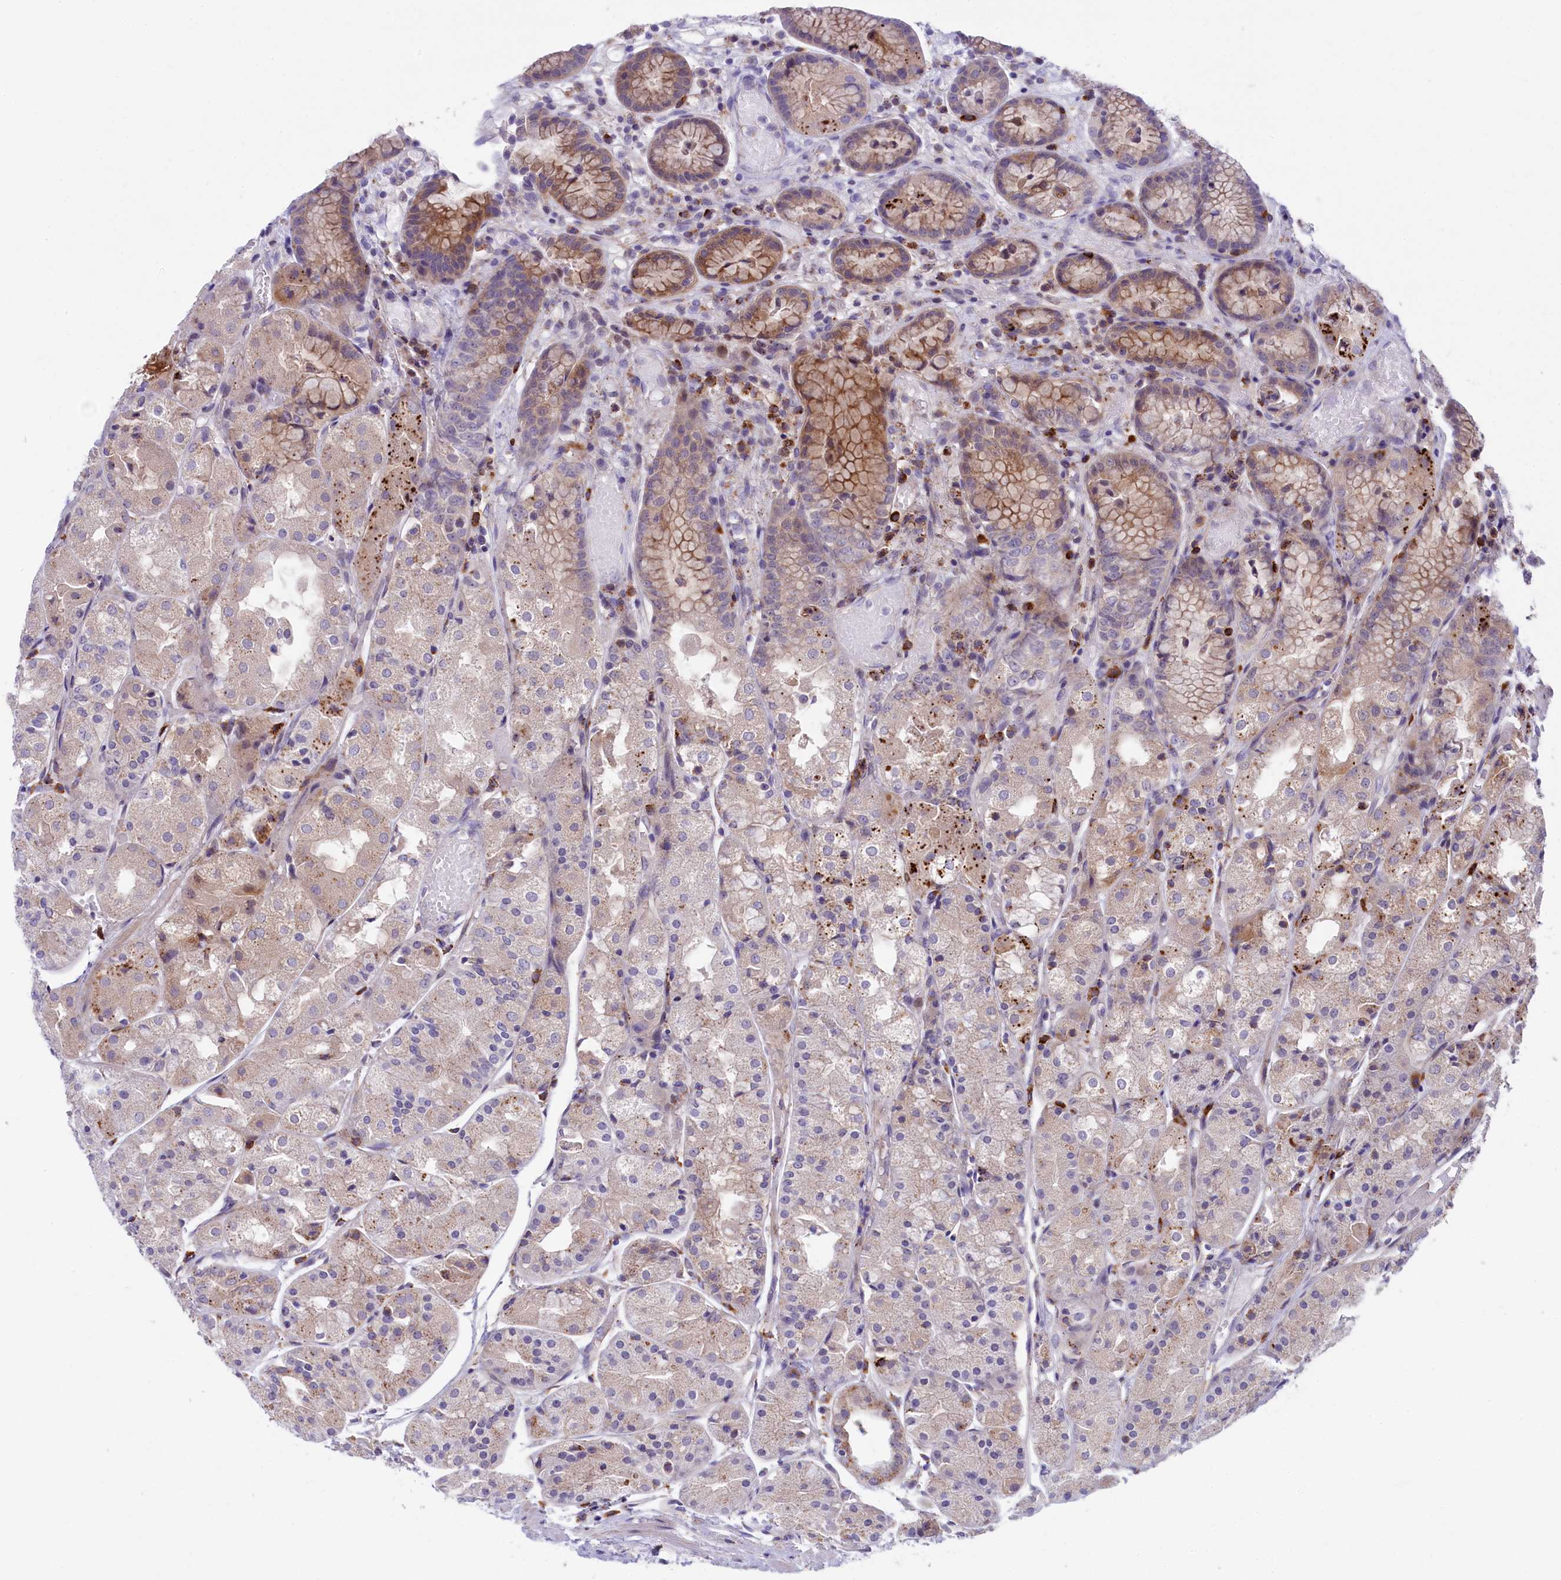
{"staining": {"intensity": "moderate", "quantity": "25%-75%", "location": "cytoplasmic/membranous,nuclear"}, "tissue": "stomach", "cell_type": "Glandular cells", "image_type": "normal", "snomed": [{"axis": "morphology", "description": "Normal tissue, NOS"}, {"axis": "topography", "description": "Stomach, upper"}], "caption": "Glandular cells display medium levels of moderate cytoplasmic/membranous,nuclear positivity in approximately 25%-75% of cells in unremarkable human stomach.", "gene": "MAN2B1", "patient": {"sex": "male", "age": 72}}